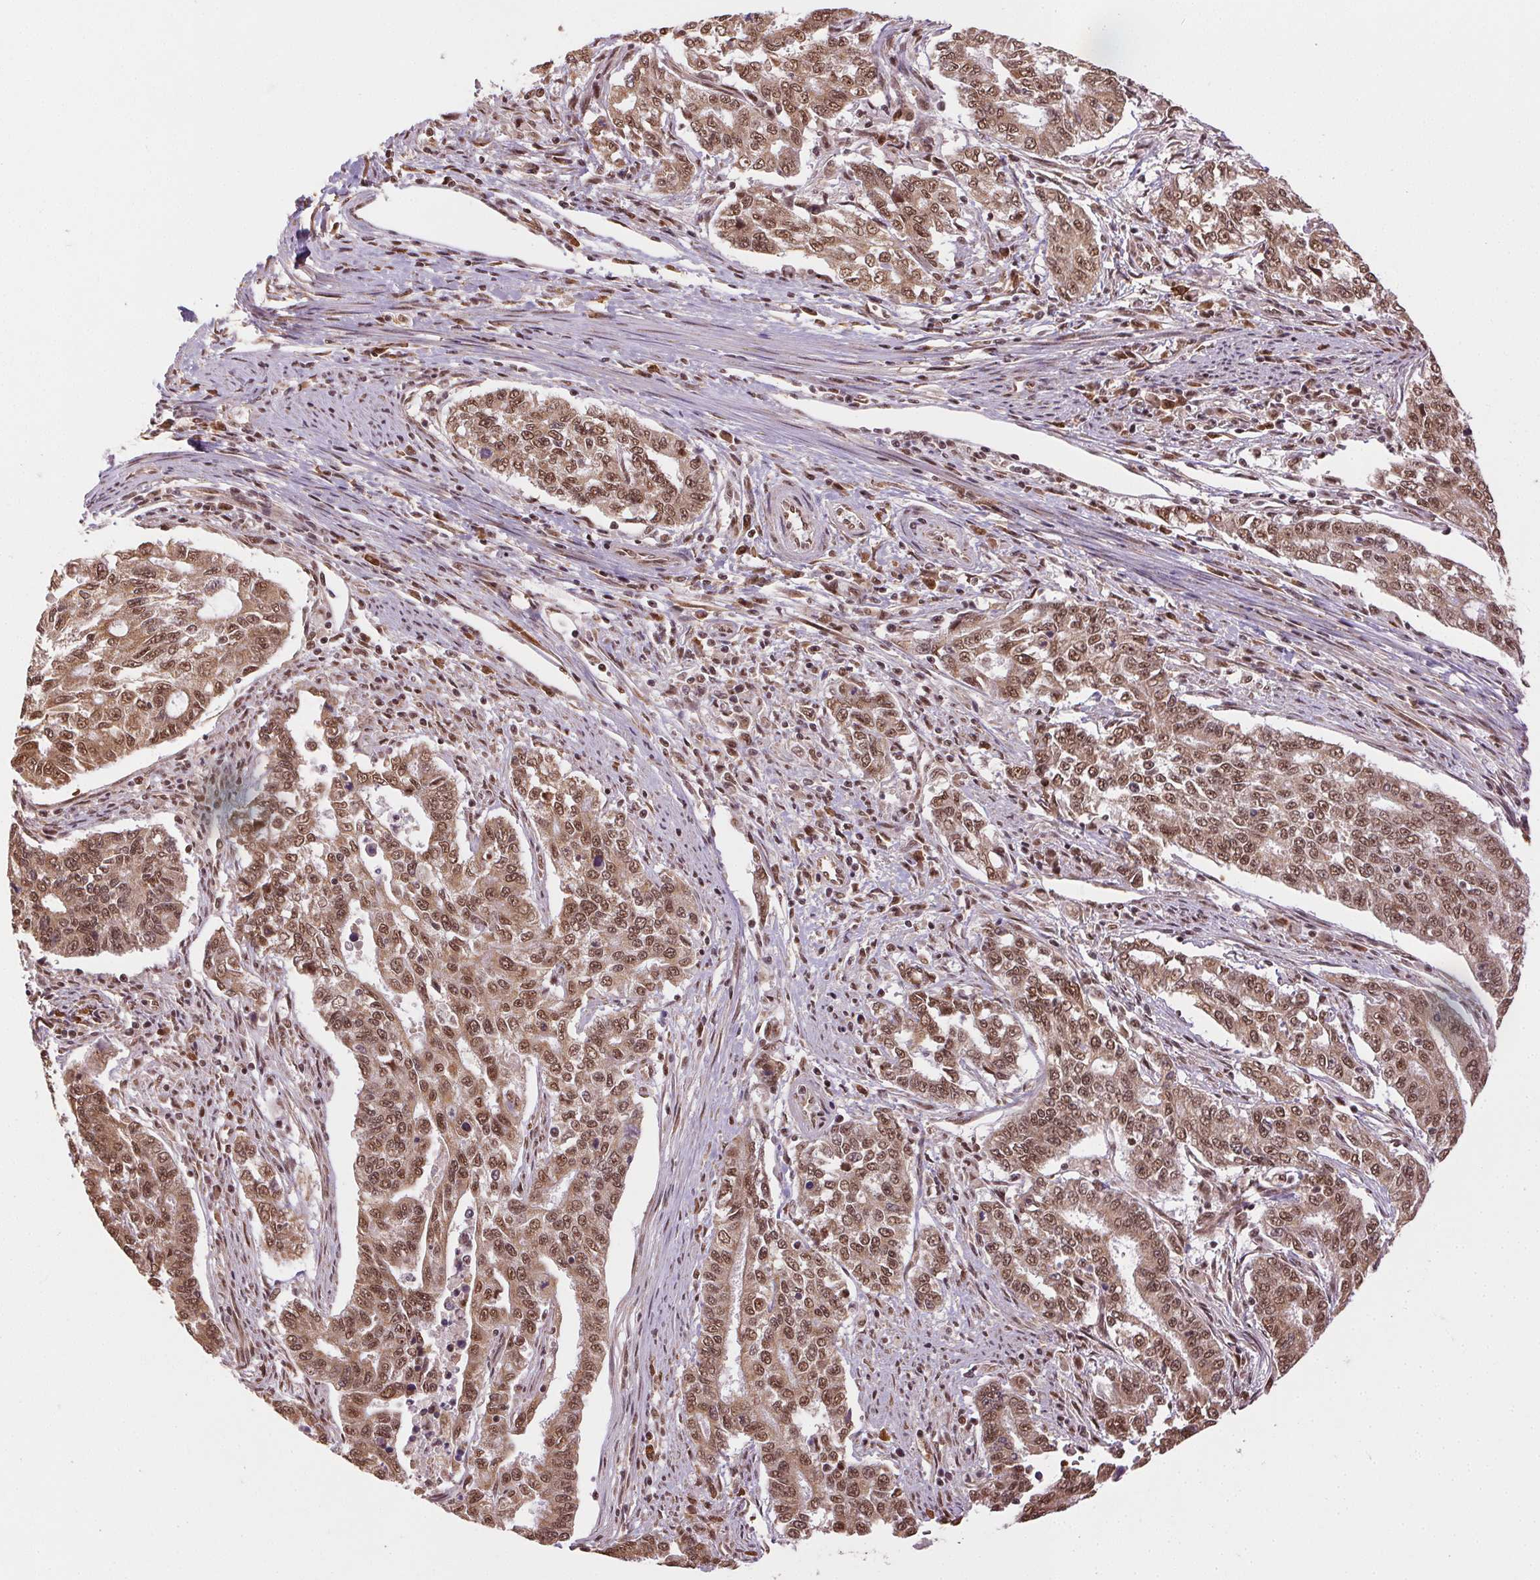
{"staining": {"intensity": "moderate", "quantity": ">75%", "location": "cytoplasmic/membranous,nuclear"}, "tissue": "endometrial cancer", "cell_type": "Tumor cells", "image_type": "cancer", "snomed": [{"axis": "morphology", "description": "Adenocarcinoma, NOS"}, {"axis": "topography", "description": "Uterus"}], "caption": "Protein expression analysis of human endometrial cancer (adenocarcinoma) reveals moderate cytoplasmic/membranous and nuclear positivity in about >75% of tumor cells. (DAB = brown stain, brightfield microscopy at high magnification).", "gene": "TREML4", "patient": {"sex": "female", "age": 59}}